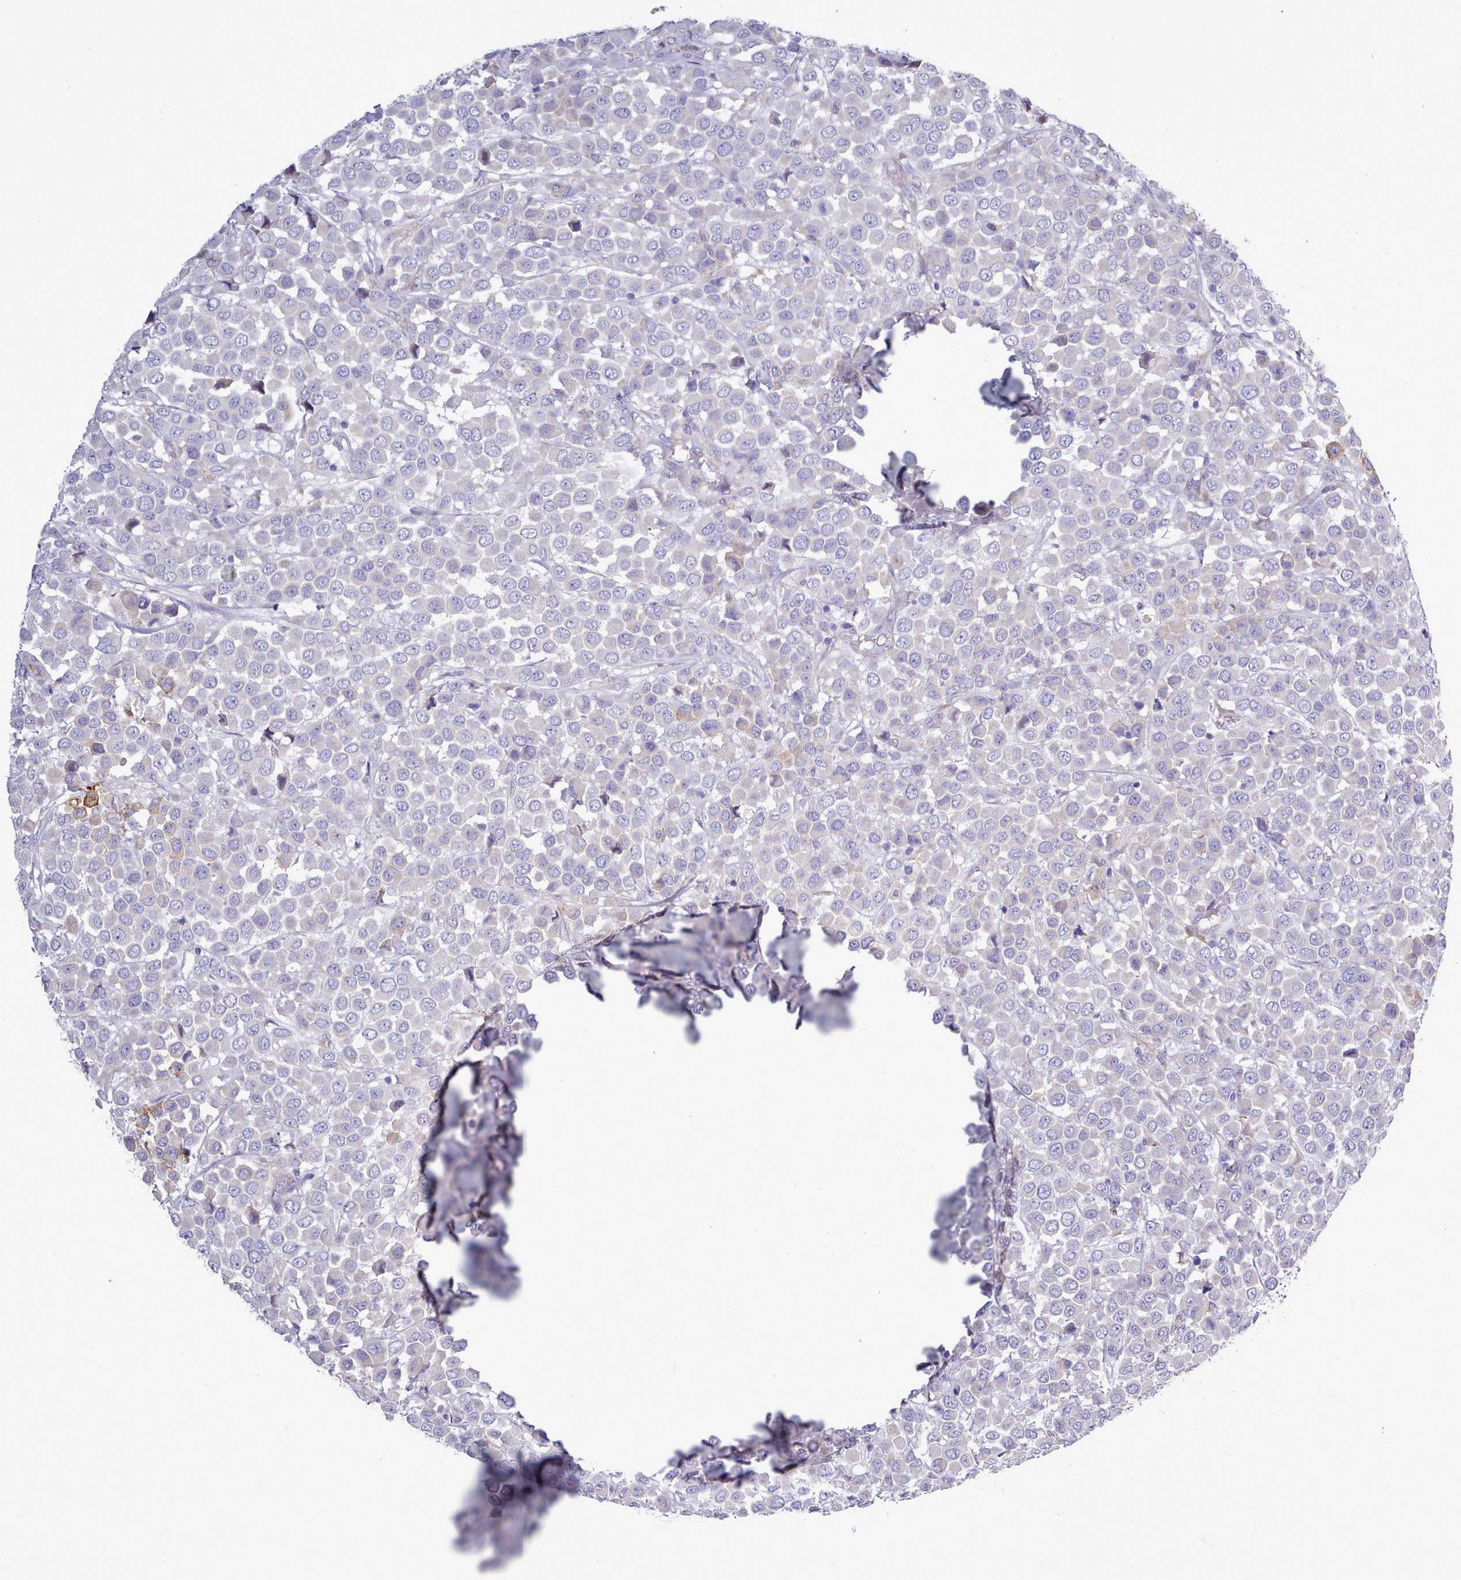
{"staining": {"intensity": "negative", "quantity": "none", "location": "none"}, "tissue": "breast cancer", "cell_type": "Tumor cells", "image_type": "cancer", "snomed": [{"axis": "morphology", "description": "Duct carcinoma"}, {"axis": "topography", "description": "Breast"}], "caption": "Tumor cells show no significant protein expression in breast cancer.", "gene": "XKR8", "patient": {"sex": "female", "age": 61}}